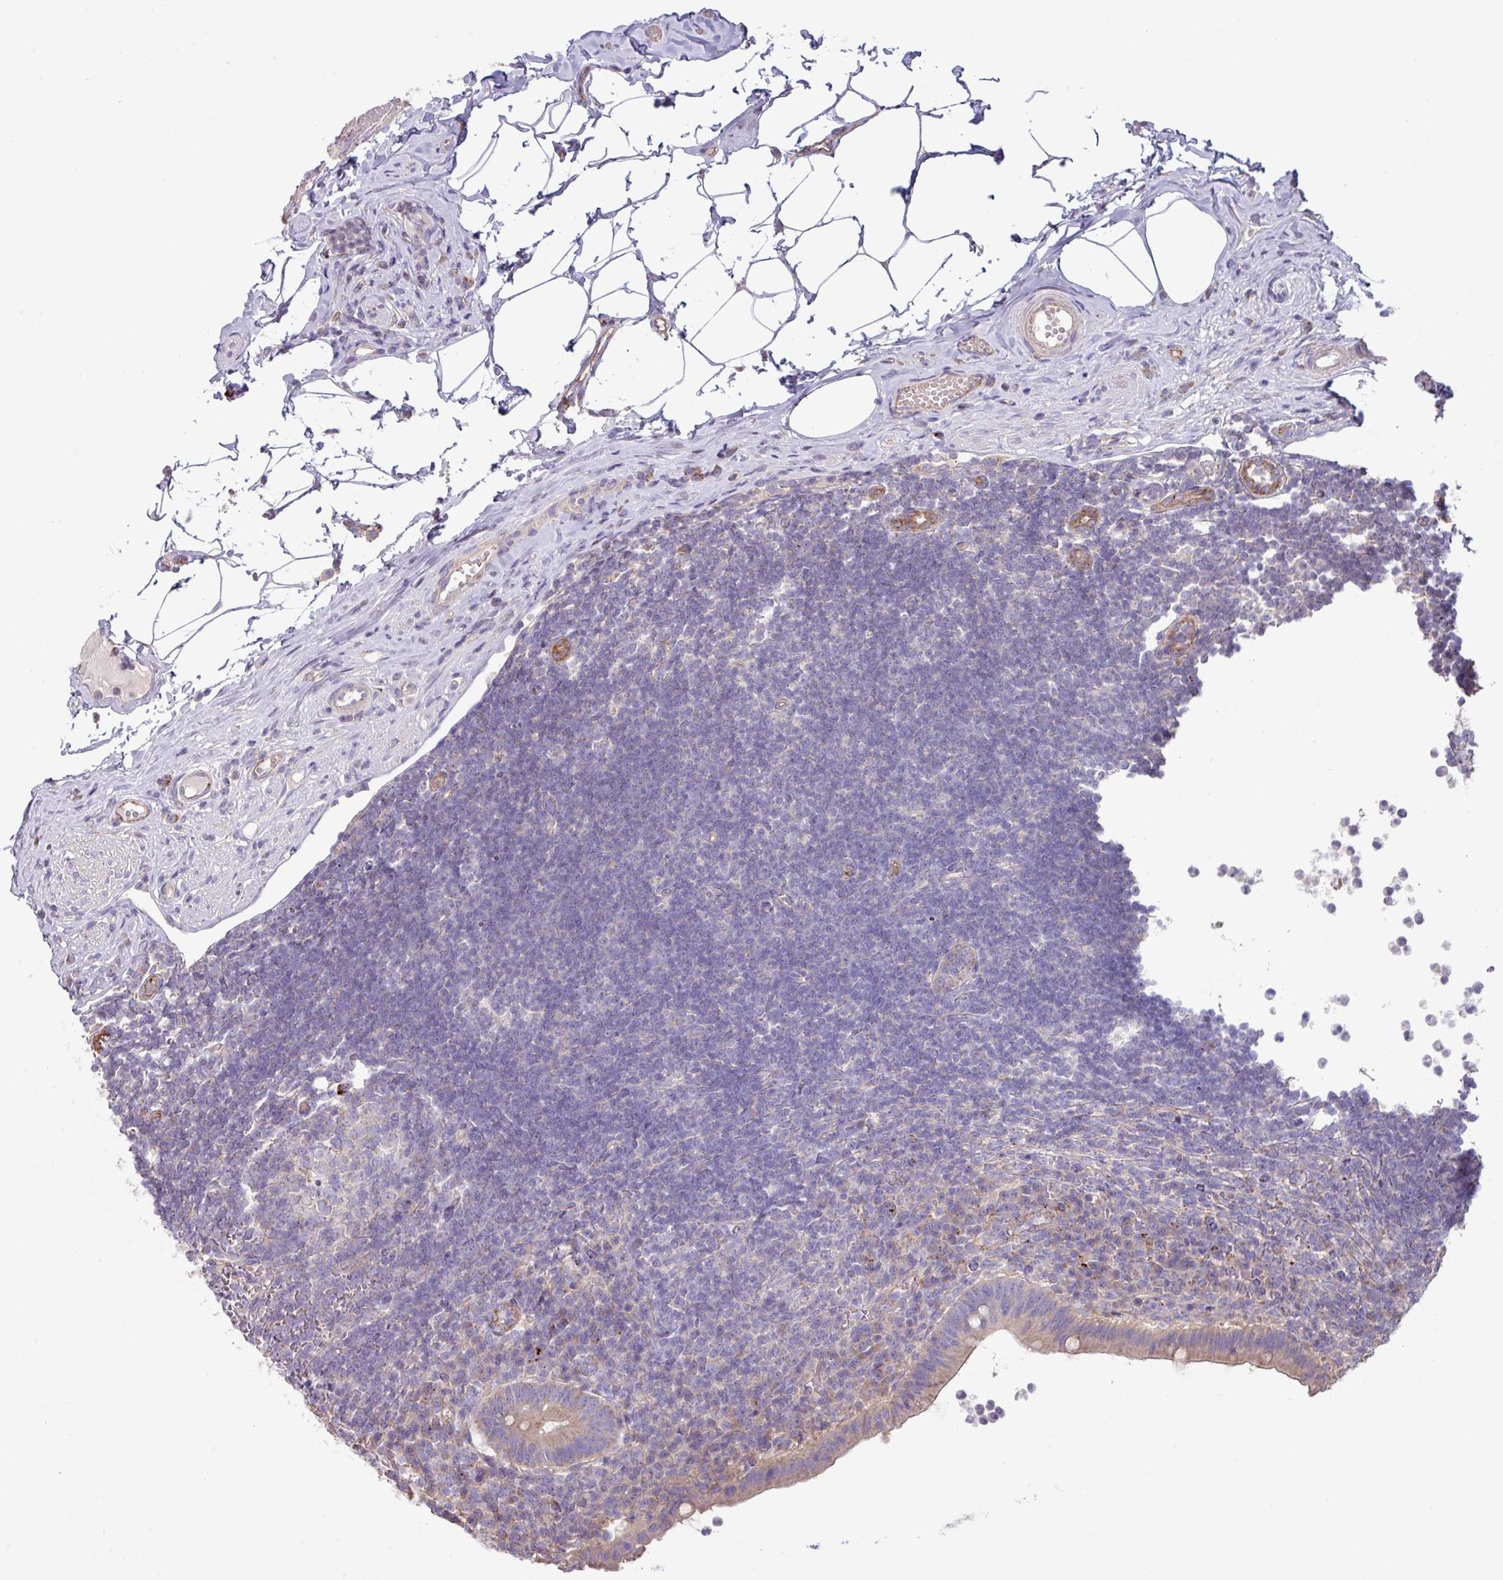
{"staining": {"intensity": "moderate", "quantity": ">75%", "location": "cytoplasmic/membranous"}, "tissue": "appendix", "cell_type": "Glandular cells", "image_type": "normal", "snomed": [{"axis": "morphology", "description": "Normal tissue, NOS"}, {"axis": "topography", "description": "Appendix"}], "caption": "Immunohistochemistry histopathology image of benign appendix: human appendix stained using immunohistochemistry shows medium levels of moderate protein expression localized specifically in the cytoplasmic/membranous of glandular cells, appearing as a cytoplasmic/membranous brown color.", "gene": "PPM1J", "patient": {"sex": "female", "age": 56}}